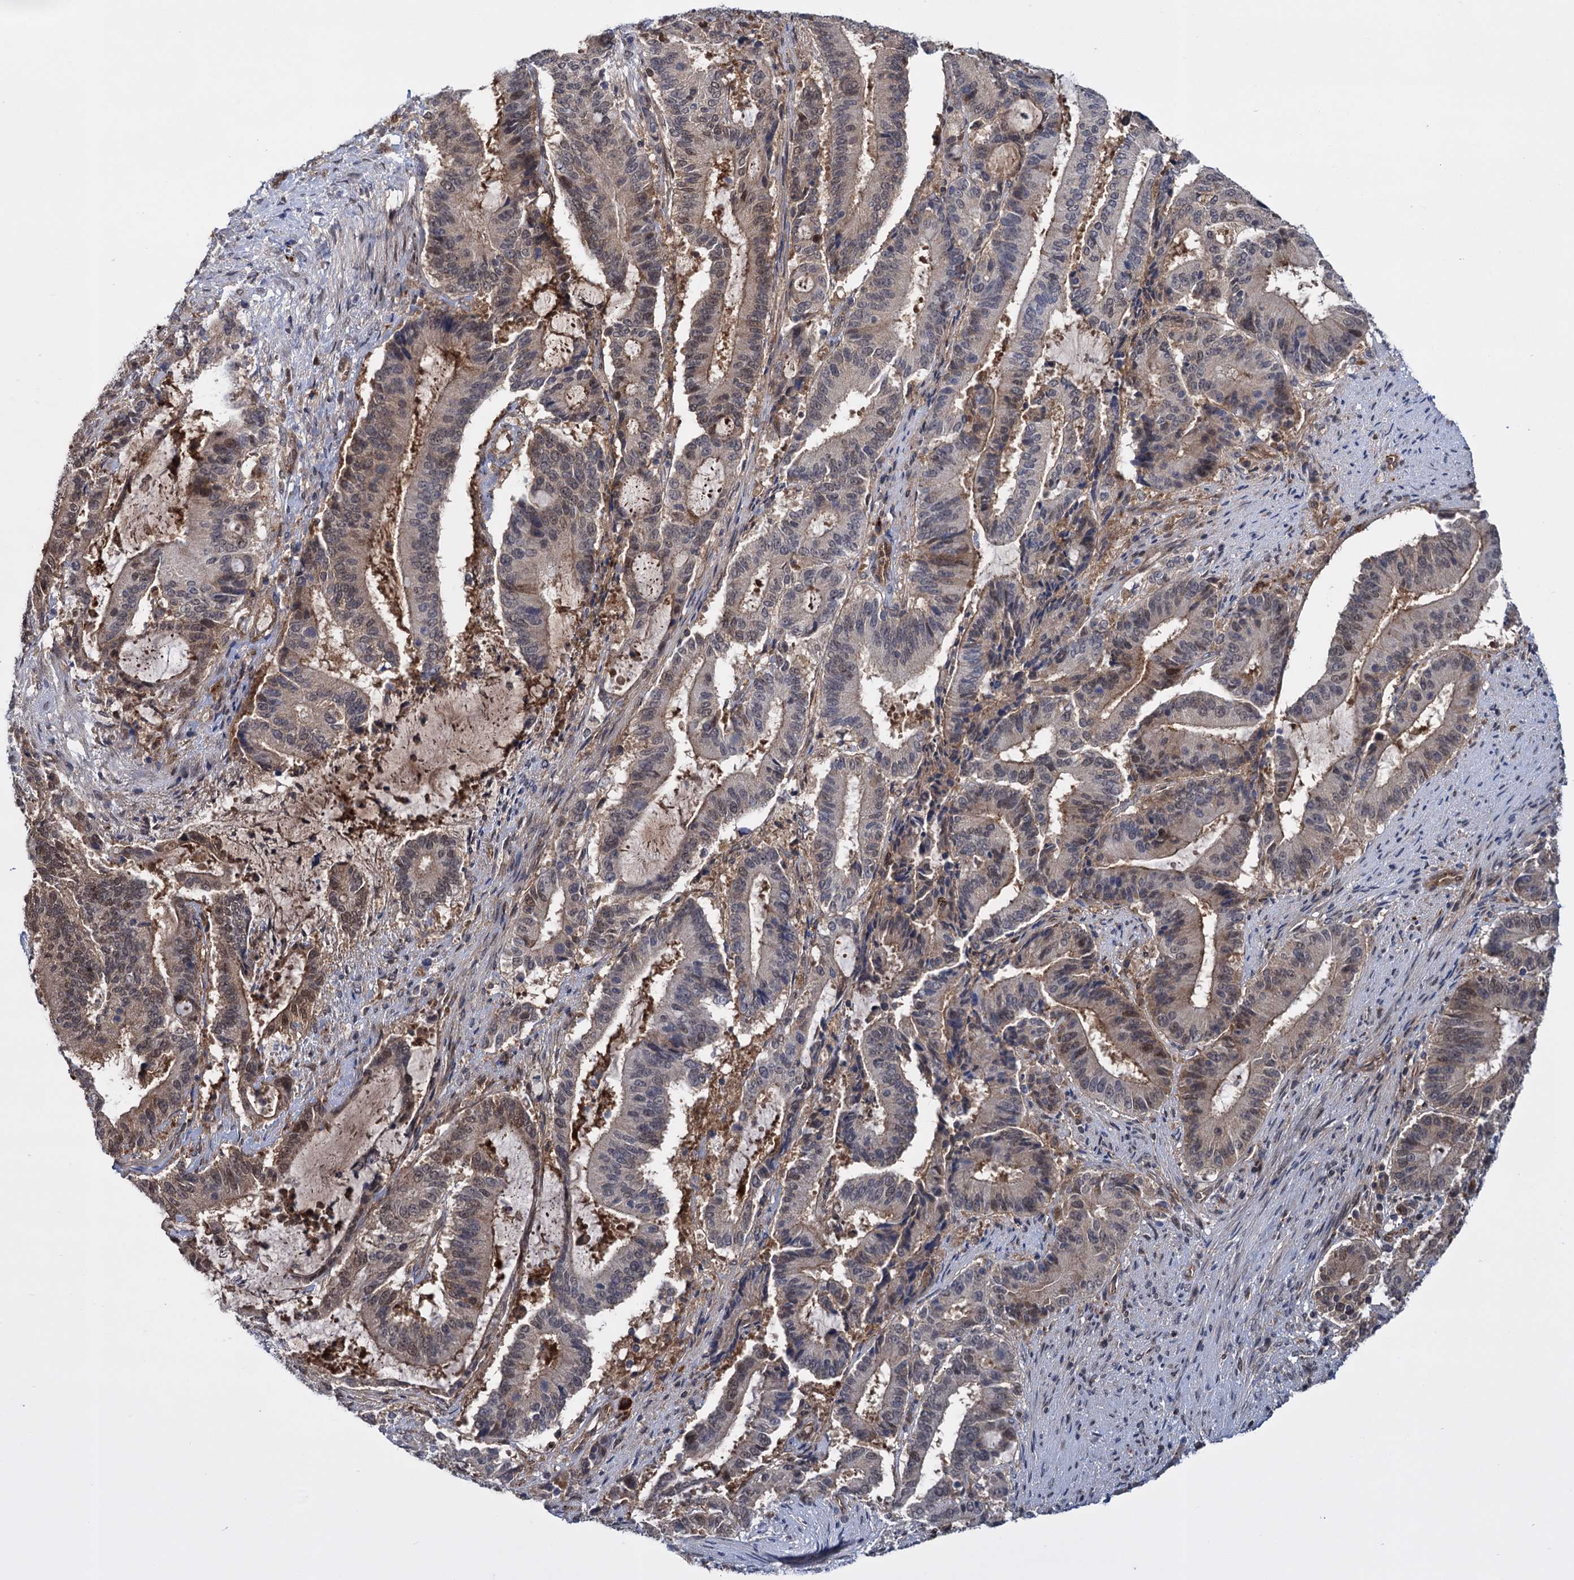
{"staining": {"intensity": "weak", "quantity": "25%-75%", "location": "cytoplasmic/membranous,nuclear"}, "tissue": "liver cancer", "cell_type": "Tumor cells", "image_type": "cancer", "snomed": [{"axis": "morphology", "description": "Normal tissue, NOS"}, {"axis": "morphology", "description": "Cholangiocarcinoma"}, {"axis": "topography", "description": "Liver"}, {"axis": "topography", "description": "Peripheral nerve tissue"}], "caption": "There is low levels of weak cytoplasmic/membranous and nuclear positivity in tumor cells of cholangiocarcinoma (liver), as demonstrated by immunohistochemical staining (brown color).", "gene": "GLO1", "patient": {"sex": "female", "age": 73}}